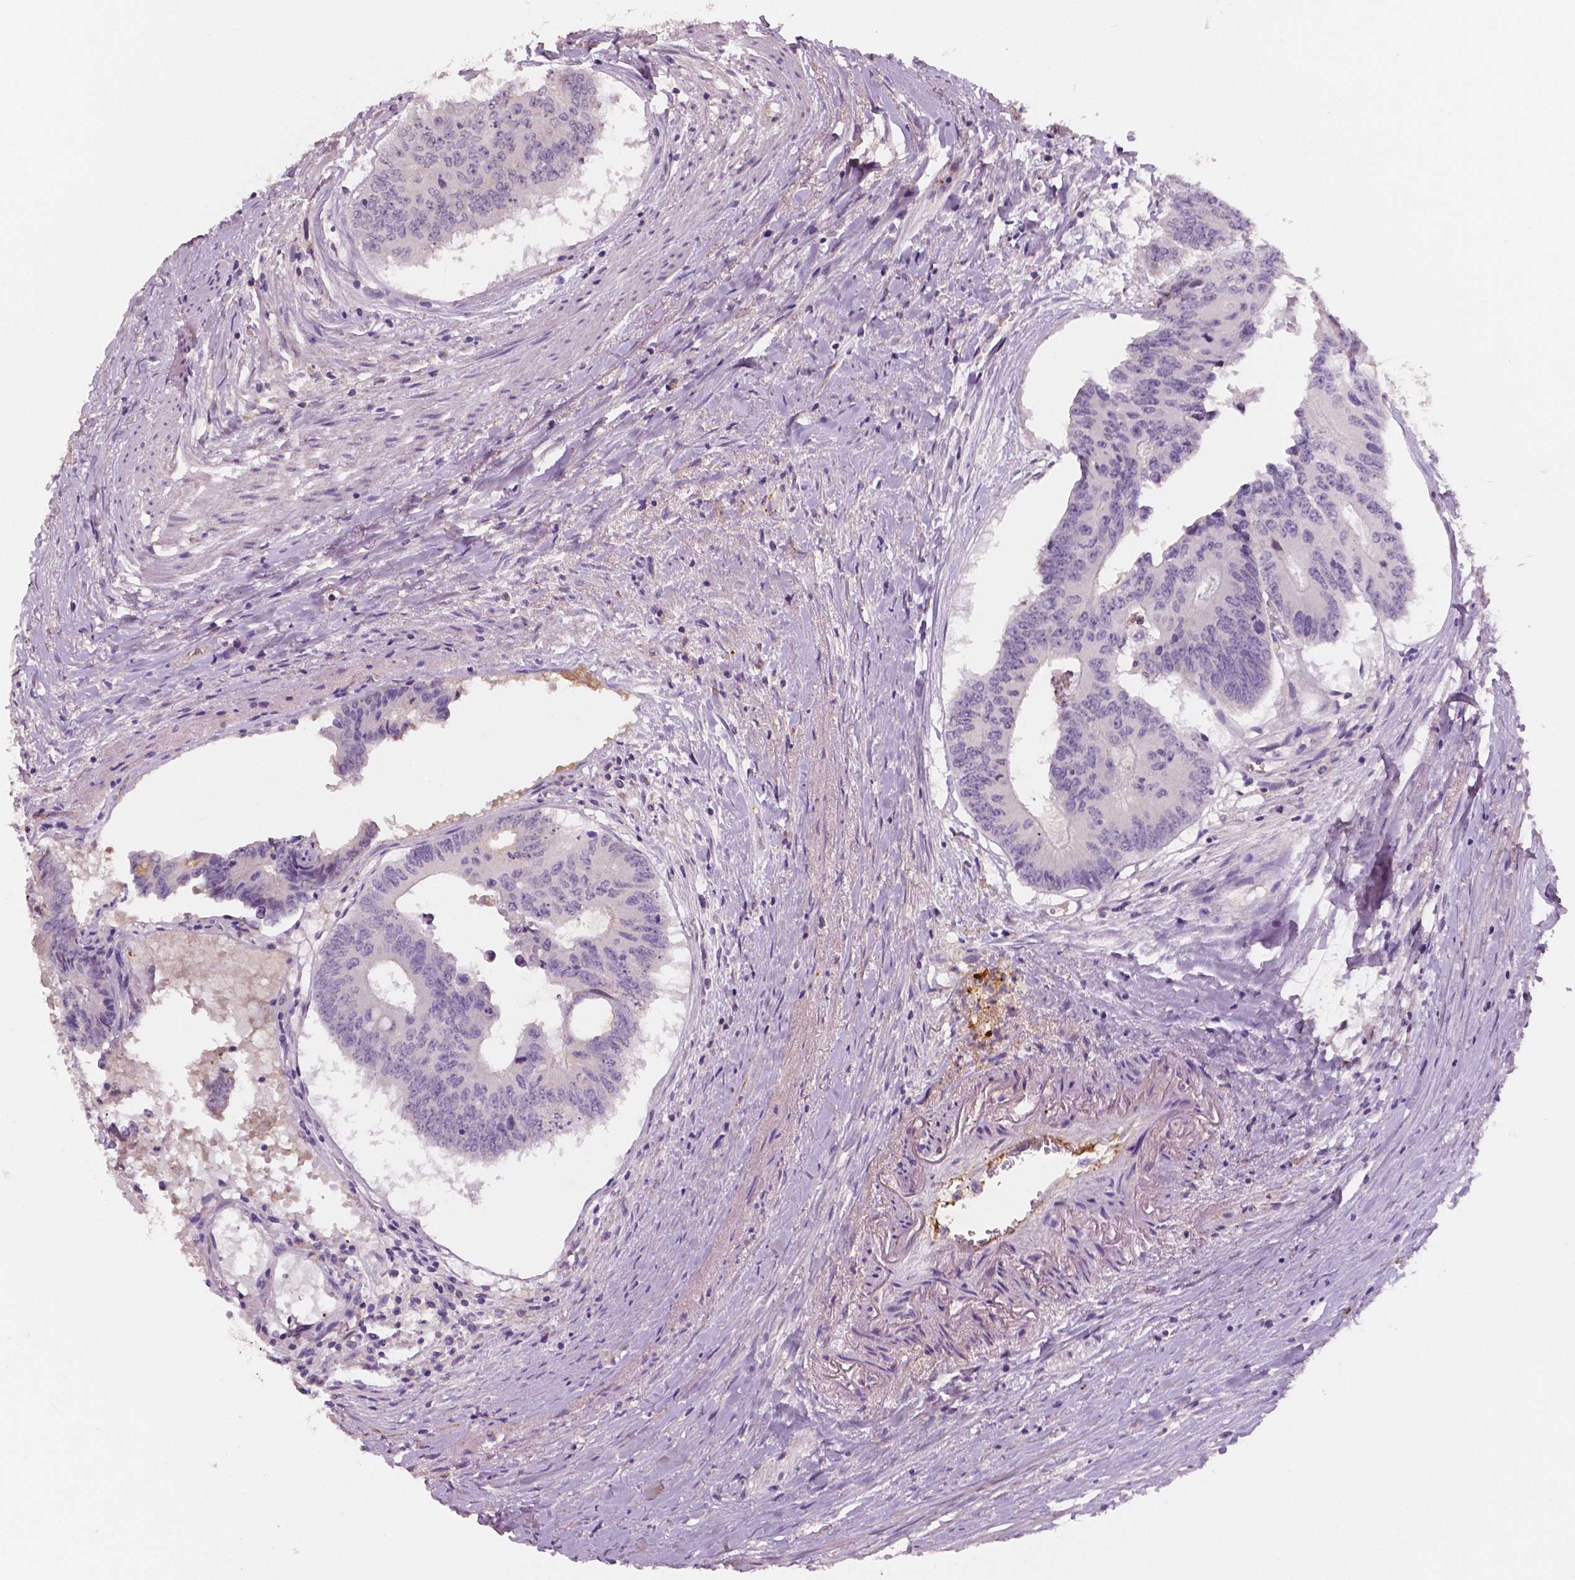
{"staining": {"intensity": "negative", "quantity": "none", "location": "none"}, "tissue": "colorectal cancer", "cell_type": "Tumor cells", "image_type": "cancer", "snomed": [{"axis": "morphology", "description": "Adenocarcinoma, NOS"}, {"axis": "topography", "description": "Rectum"}], "caption": "This is an IHC histopathology image of human colorectal cancer (adenocarcinoma). There is no expression in tumor cells.", "gene": "APOA4", "patient": {"sex": "male", "age": 59}}